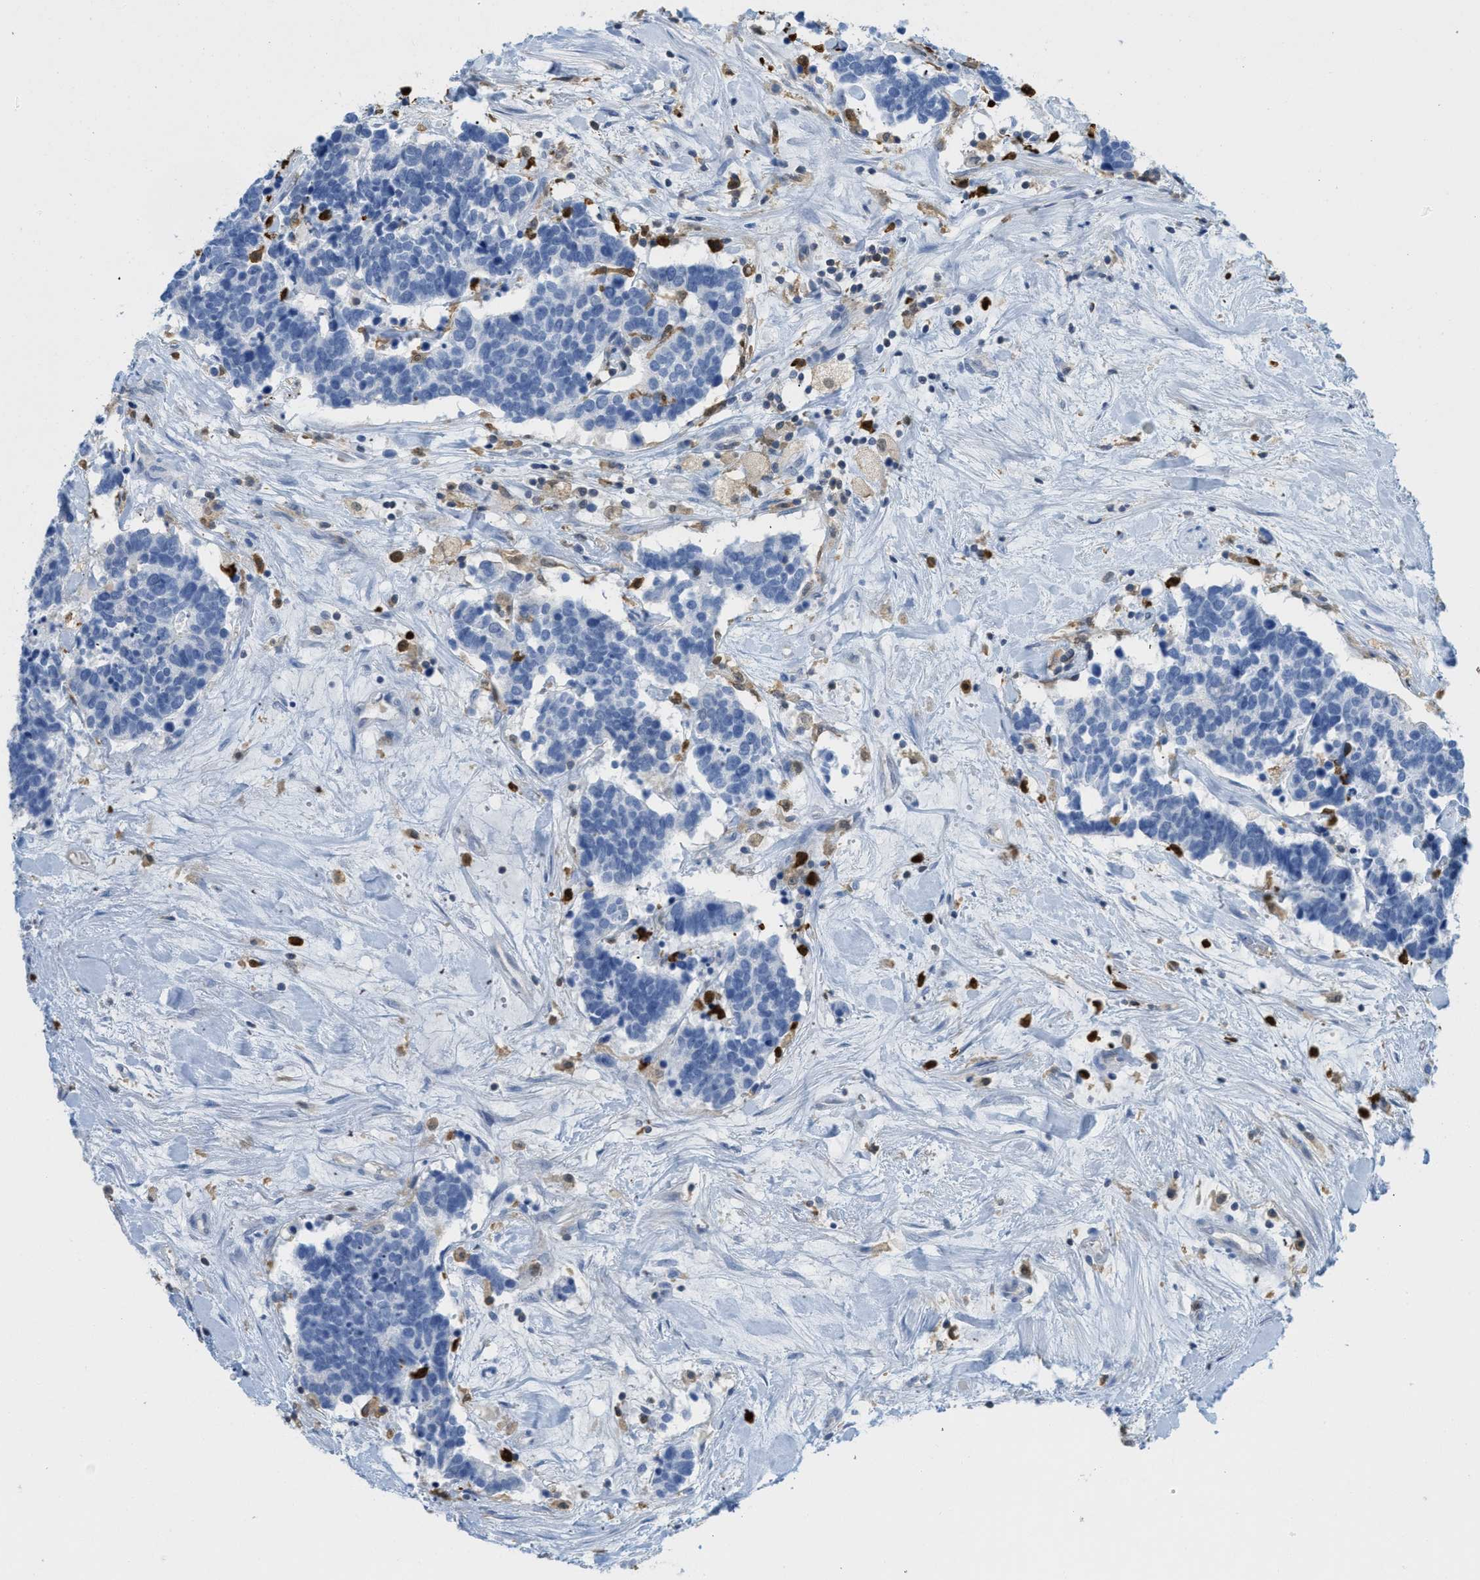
{"staining": {"intensity": "negative", "quantity": "none", "location": "none"}, "tissue": "carcinoid", "cell_type": "Tumor cells", "image_type": "cancer", "snomed": [{"axis": "morphology", "description": "Carcinoma, NOS"}, {"axis": "morphology", "description": "Carcinoid, malignant, NOS"}, {"axis": "topography", "description": "Urinary bladder"}], "caption": "Photomicrograph shows no significant protein positivity in tumor cells of carcinoid.", "gene": "SERPINB1", "patient": {"sex": "male", "age": 57}}